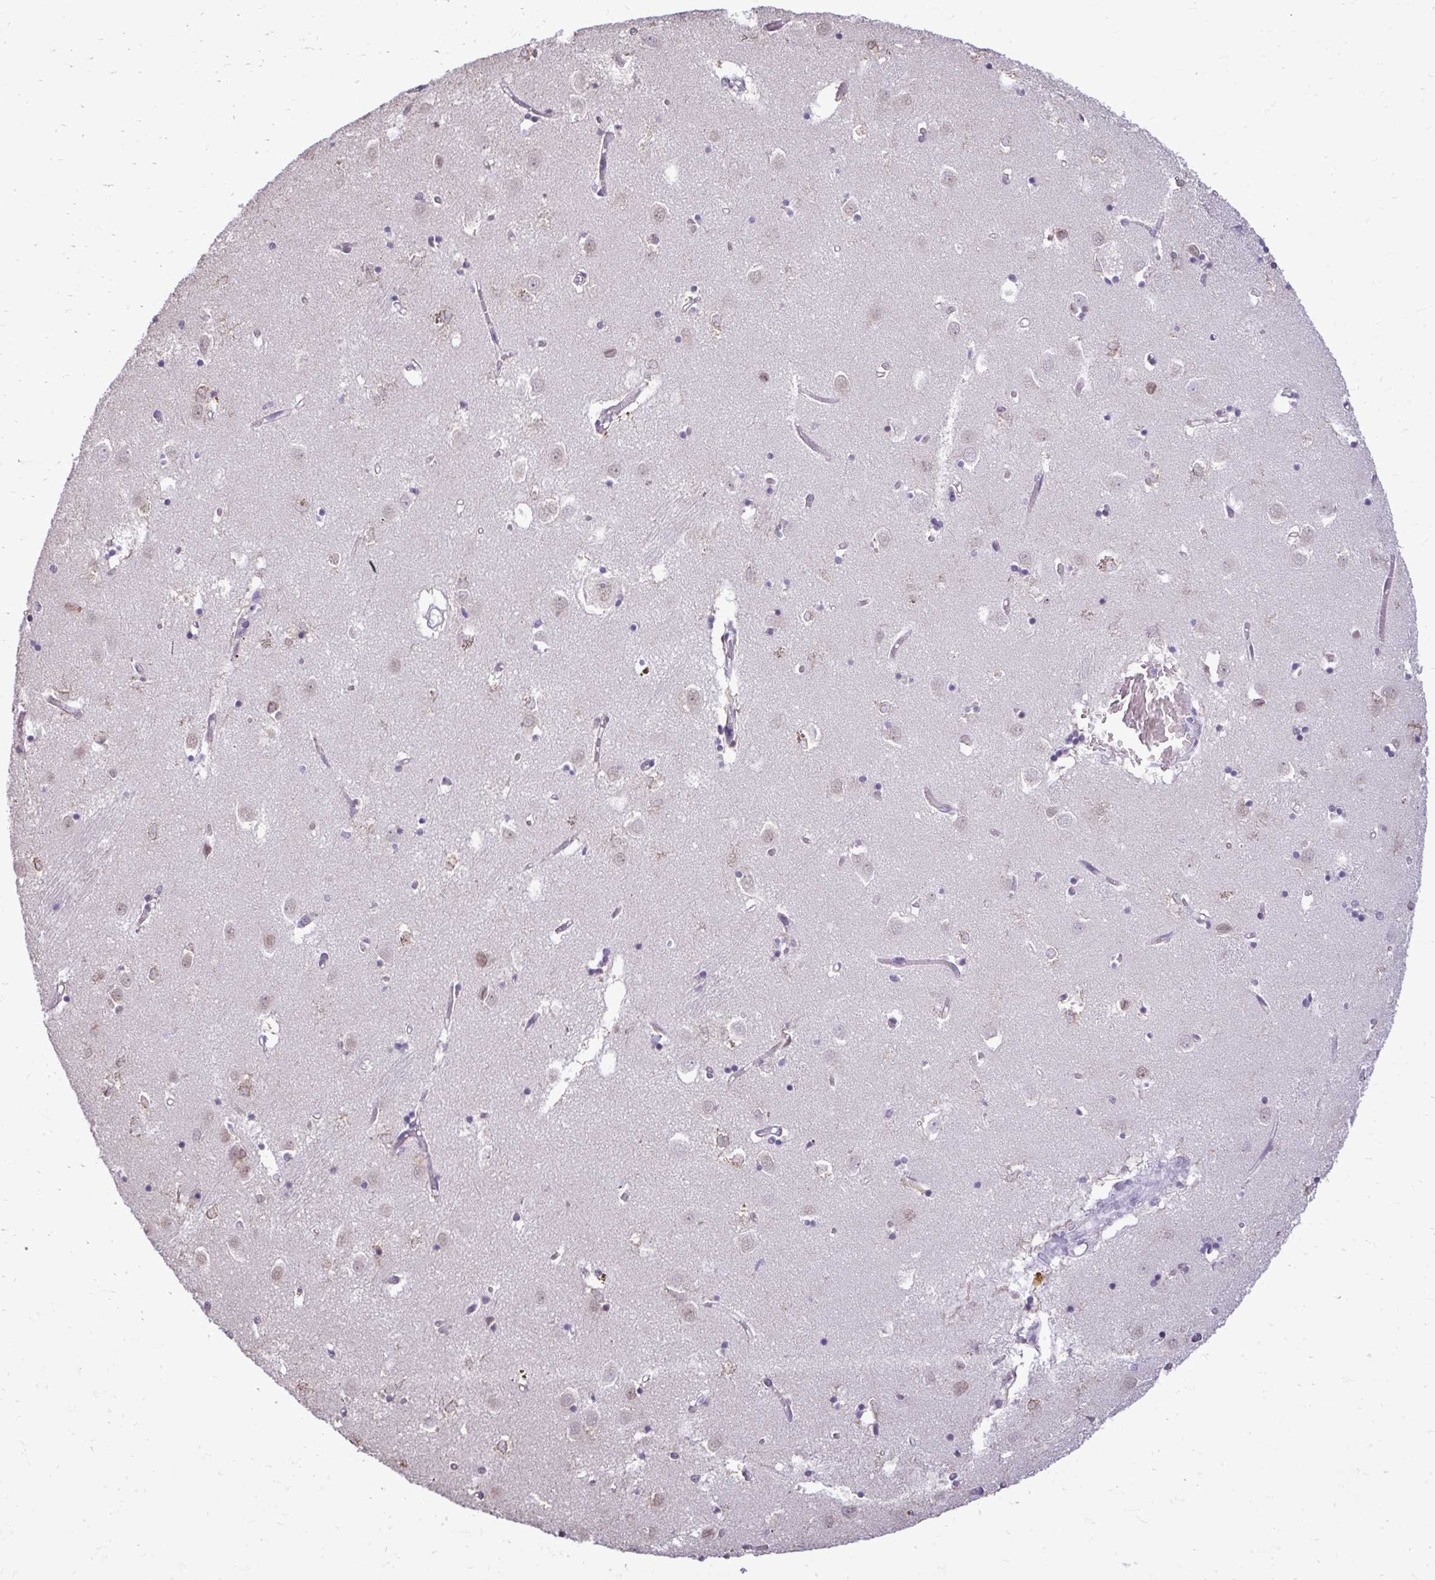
{"staining": {"intensity": "negative", "quantity": "none", "location": "none"}, "tissue": "caudate", "cell_type": "Glial cells", "image_type": "normal", "snomed": [{"axis": "morphology", "description": "Normal tissue, NOS"}, {"axis": "topography", "description": "Lateral ventricle wall"}], "caption": "High magnification brightfield microscopy of normal caudate stained with DAB (3,3'-diaminobenzidine) (brown) and counterstained with hematoxylin (blue): glial cells show no significant expression. The staining is performed using DAB brown chromogen with nuclei counter-stained in using hematoxylin.", "gene": "NPPA", "patient": {"sex": "male", "age": 70}}